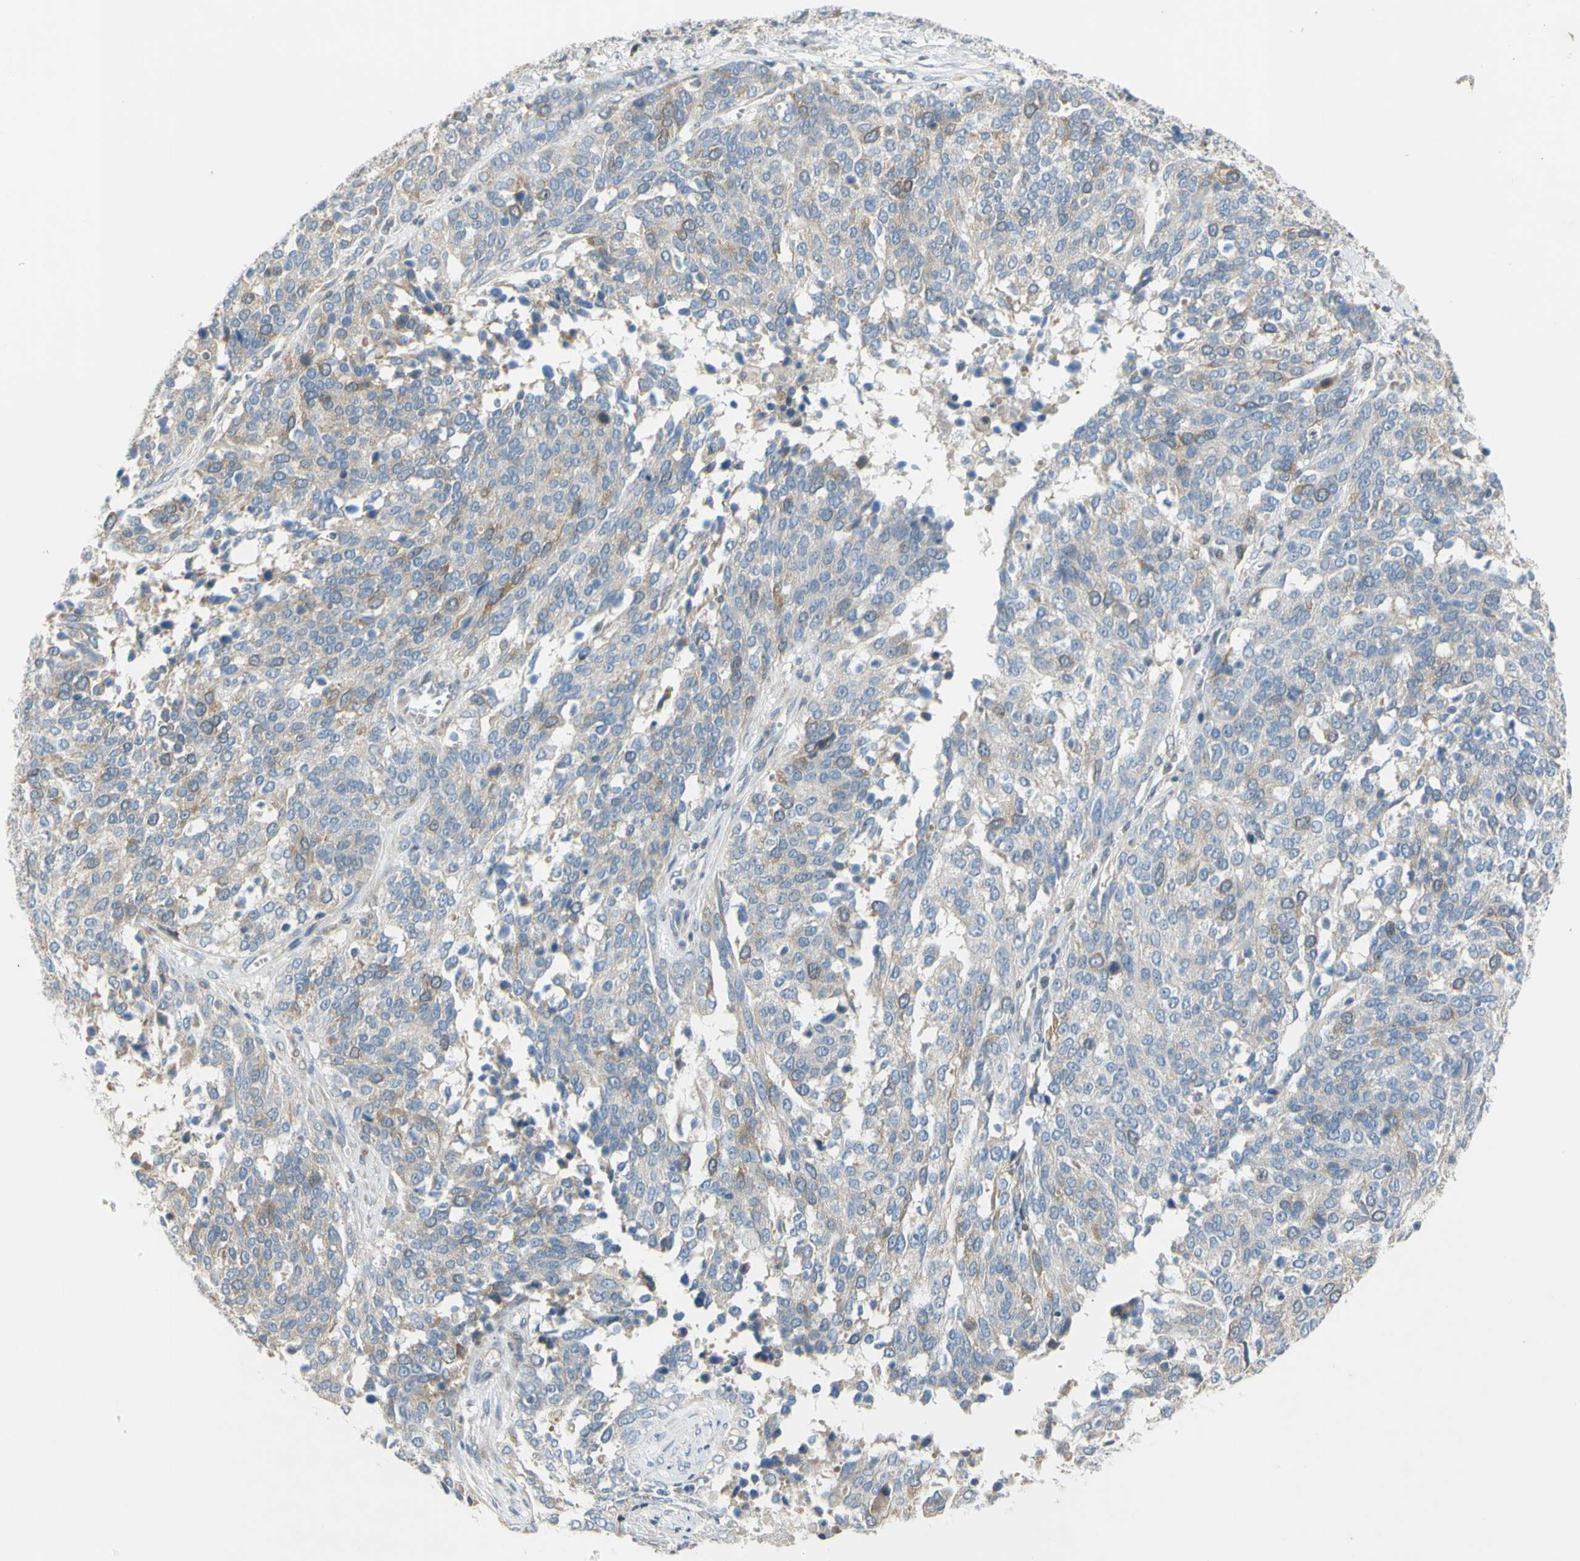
{"staining": {"intensity": "weak", "quantity": "25%-75%", "location": "cytoplasmic/membranous"}, "tissue": "ovarian cancer", "cell_type": "Tumor cells", "image_type": "cancer", "snomed": [{"axis": "morphology", "description": "Cystadenocarcinoma, serous, NOS"}, {"axis": "topography", "description": "Ovary"}], "caption": "A brown stain shows weak cytoplasmic/membranous expression of a protein in serous cystadenocarcinoma (ovarian) tumor cells.", "gene": "CCNB2", "patient": {"sex": "female", "age": 44}}